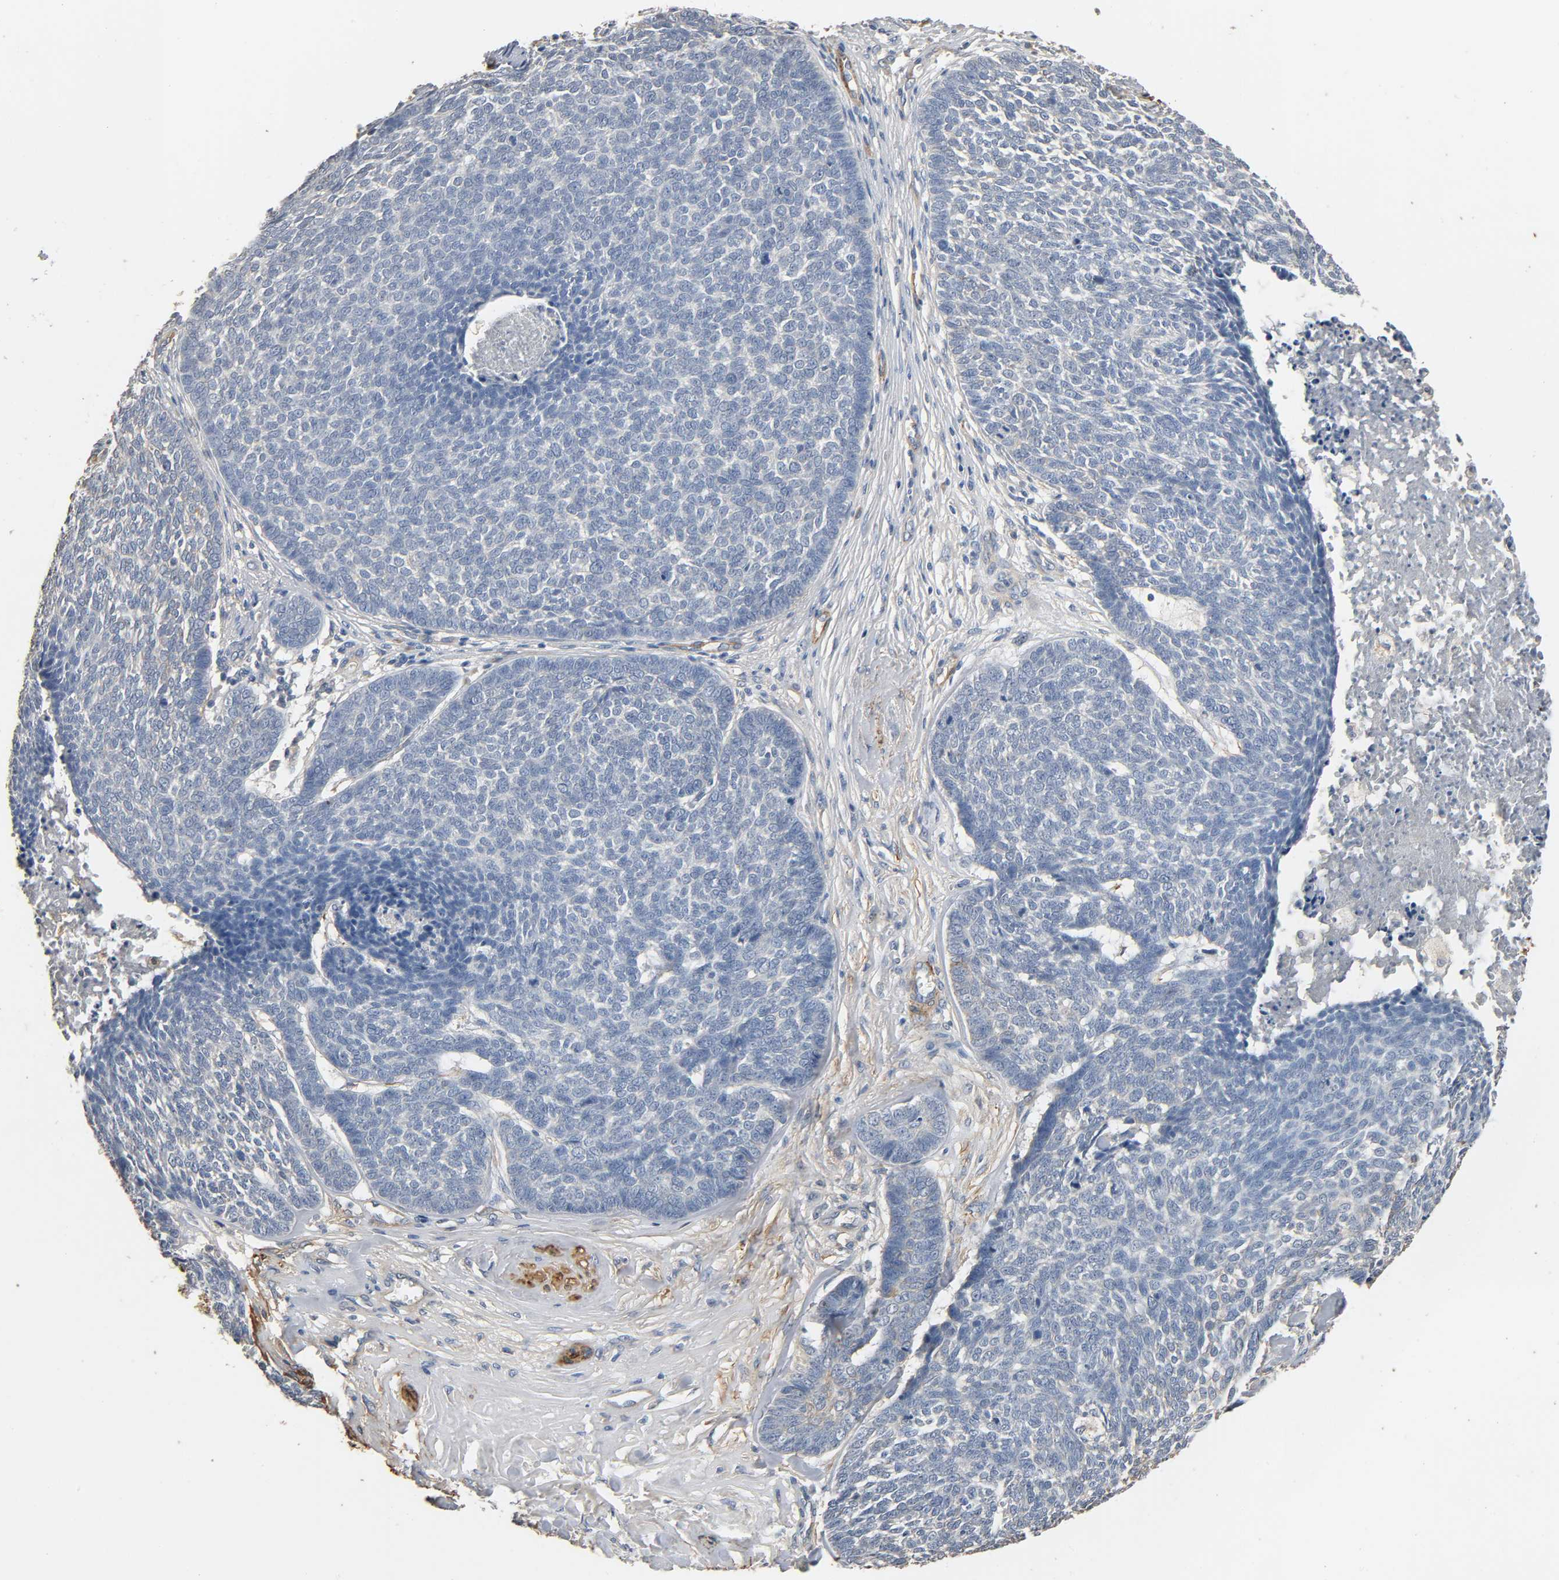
{"staining": {"intensity": "negative", "quantity": "none", "location": "none"}, "tissue": "skin cancer", "cell_type": "Tumor cells", "image_type": "cancer", "snomed": [{"axis": "morphology", "description": "Basal cell carcinoma"}, {"axis": "topography", "description": "Skin"}], "caption": "This image is of skin cancer stained with IHC to label a protein in brown with the nuclei are counter-stained blue. There is no staining in tumor cells.", "gene": "GSTA3", "patient": {"sex": "male", "age": 84}}